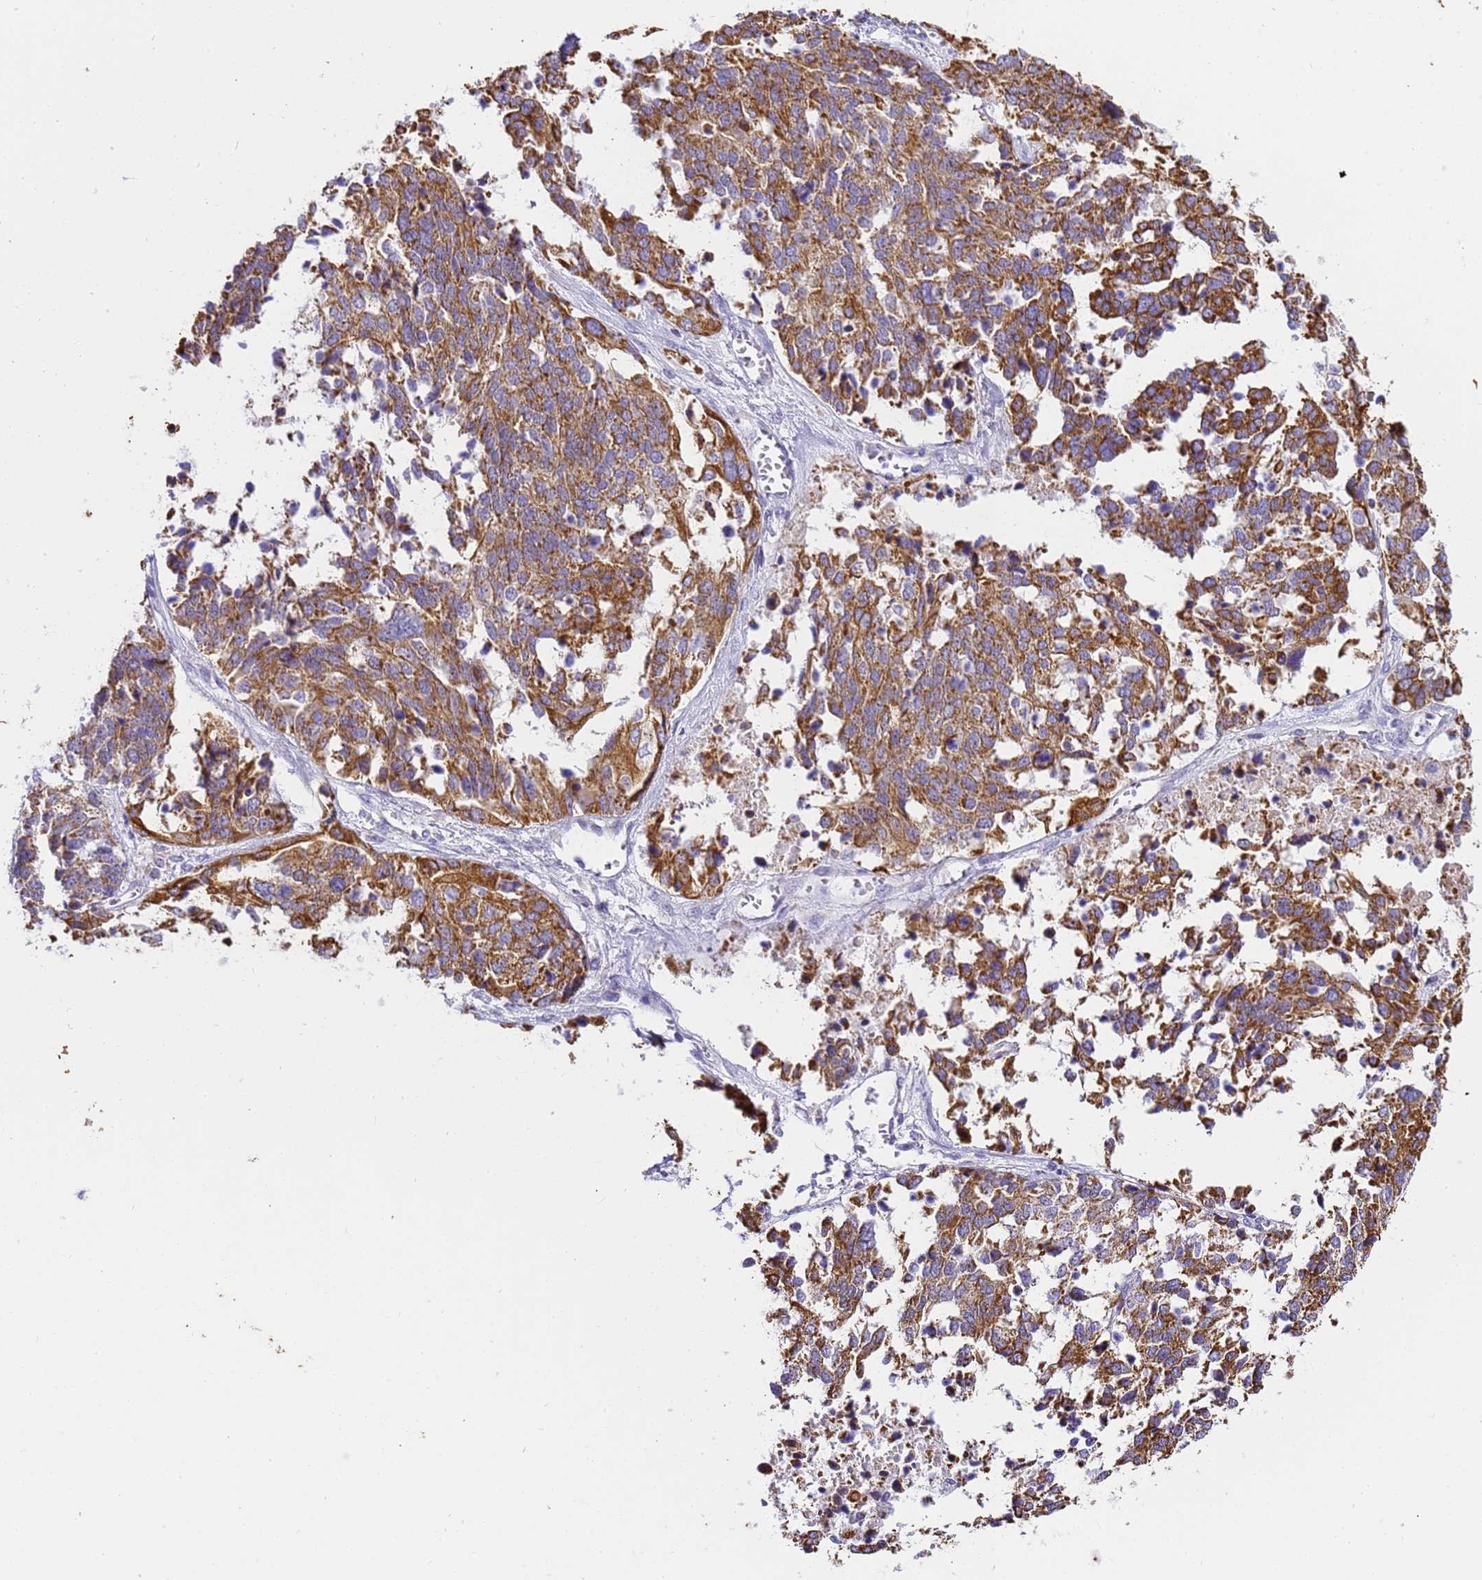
{"staining": {"intensity": "moderate", "quantity": ">75%", "location": "cytoplasmic/membranous"}, "tissue": "ovarian cancer", "cell_type": "Tumor cells", "image_type": "cancer", "snomed": [{"axis": "morphology", "description": "Cystadenocarcinoma, serous, NOS"}, {"axis": "topography", "description": "Ovary"}], "caption": "DAB immunohistochemical staining of human ovarian cancer (serous cystadenocarcinoma) demonstrates moderate cytoplasmic/membranous protein staining in approximately >75% of tumor cells.", "gene": "PIEZO2", "patient": {"sex": "female", "age": 44}}